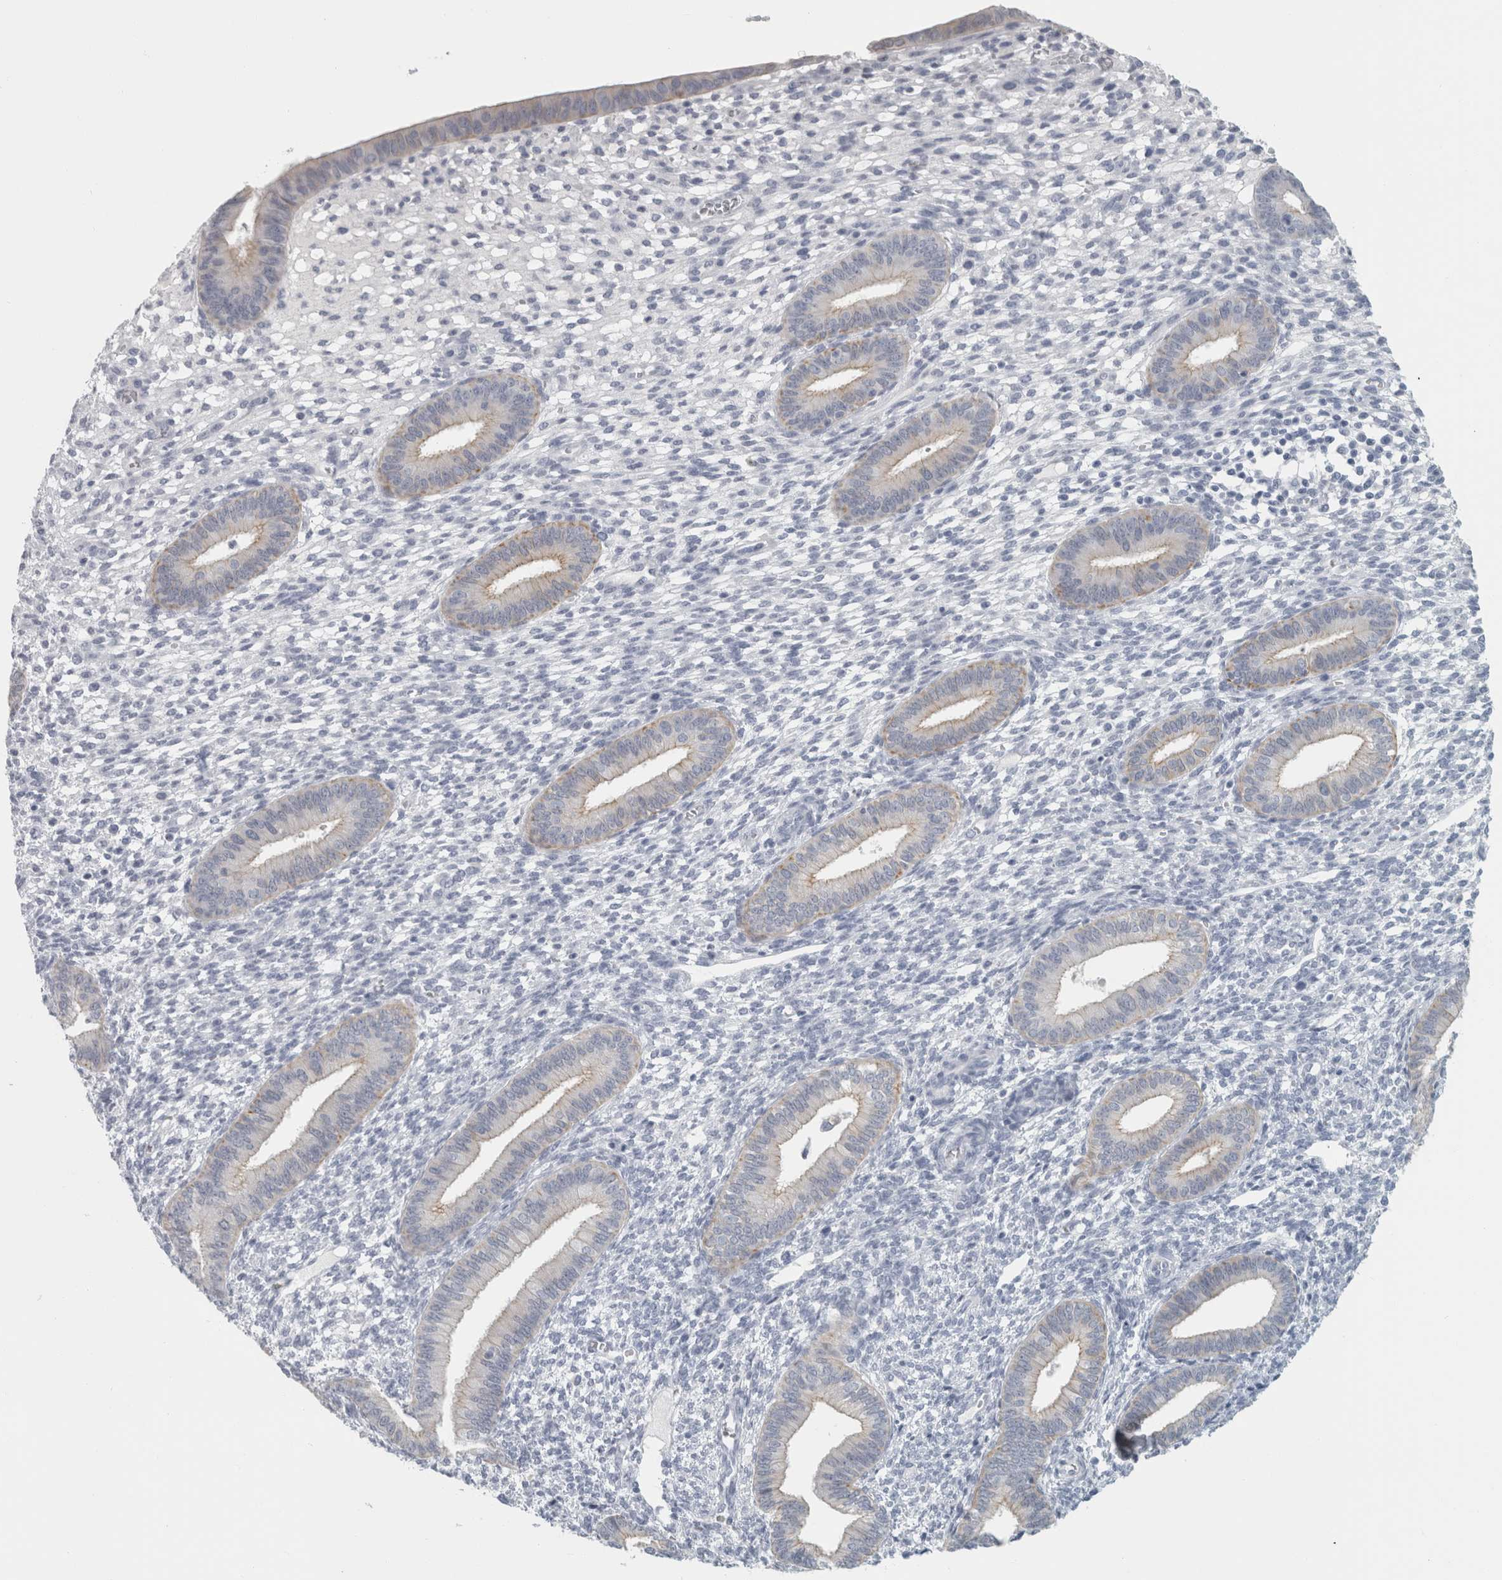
{"staining": {"intensity": "negative", "quantity": "none", "location": "none"}, "tissue": "endometrium", "cell_type": "Cells in endometrial stroma", "image_type": "normal", "snomed": [{"axis": "morphology", "description": "Normal tissue, NOS"}, {"axis": "topography", "description": "Endometrium"}], "caption": "This is an immunohistochemistry (IHC) image of normal human endometrium. There is no expression in cells in endometrial stroma.", "gene": "SLC28A3", "patient": {"sex": "female", "age": 46}}